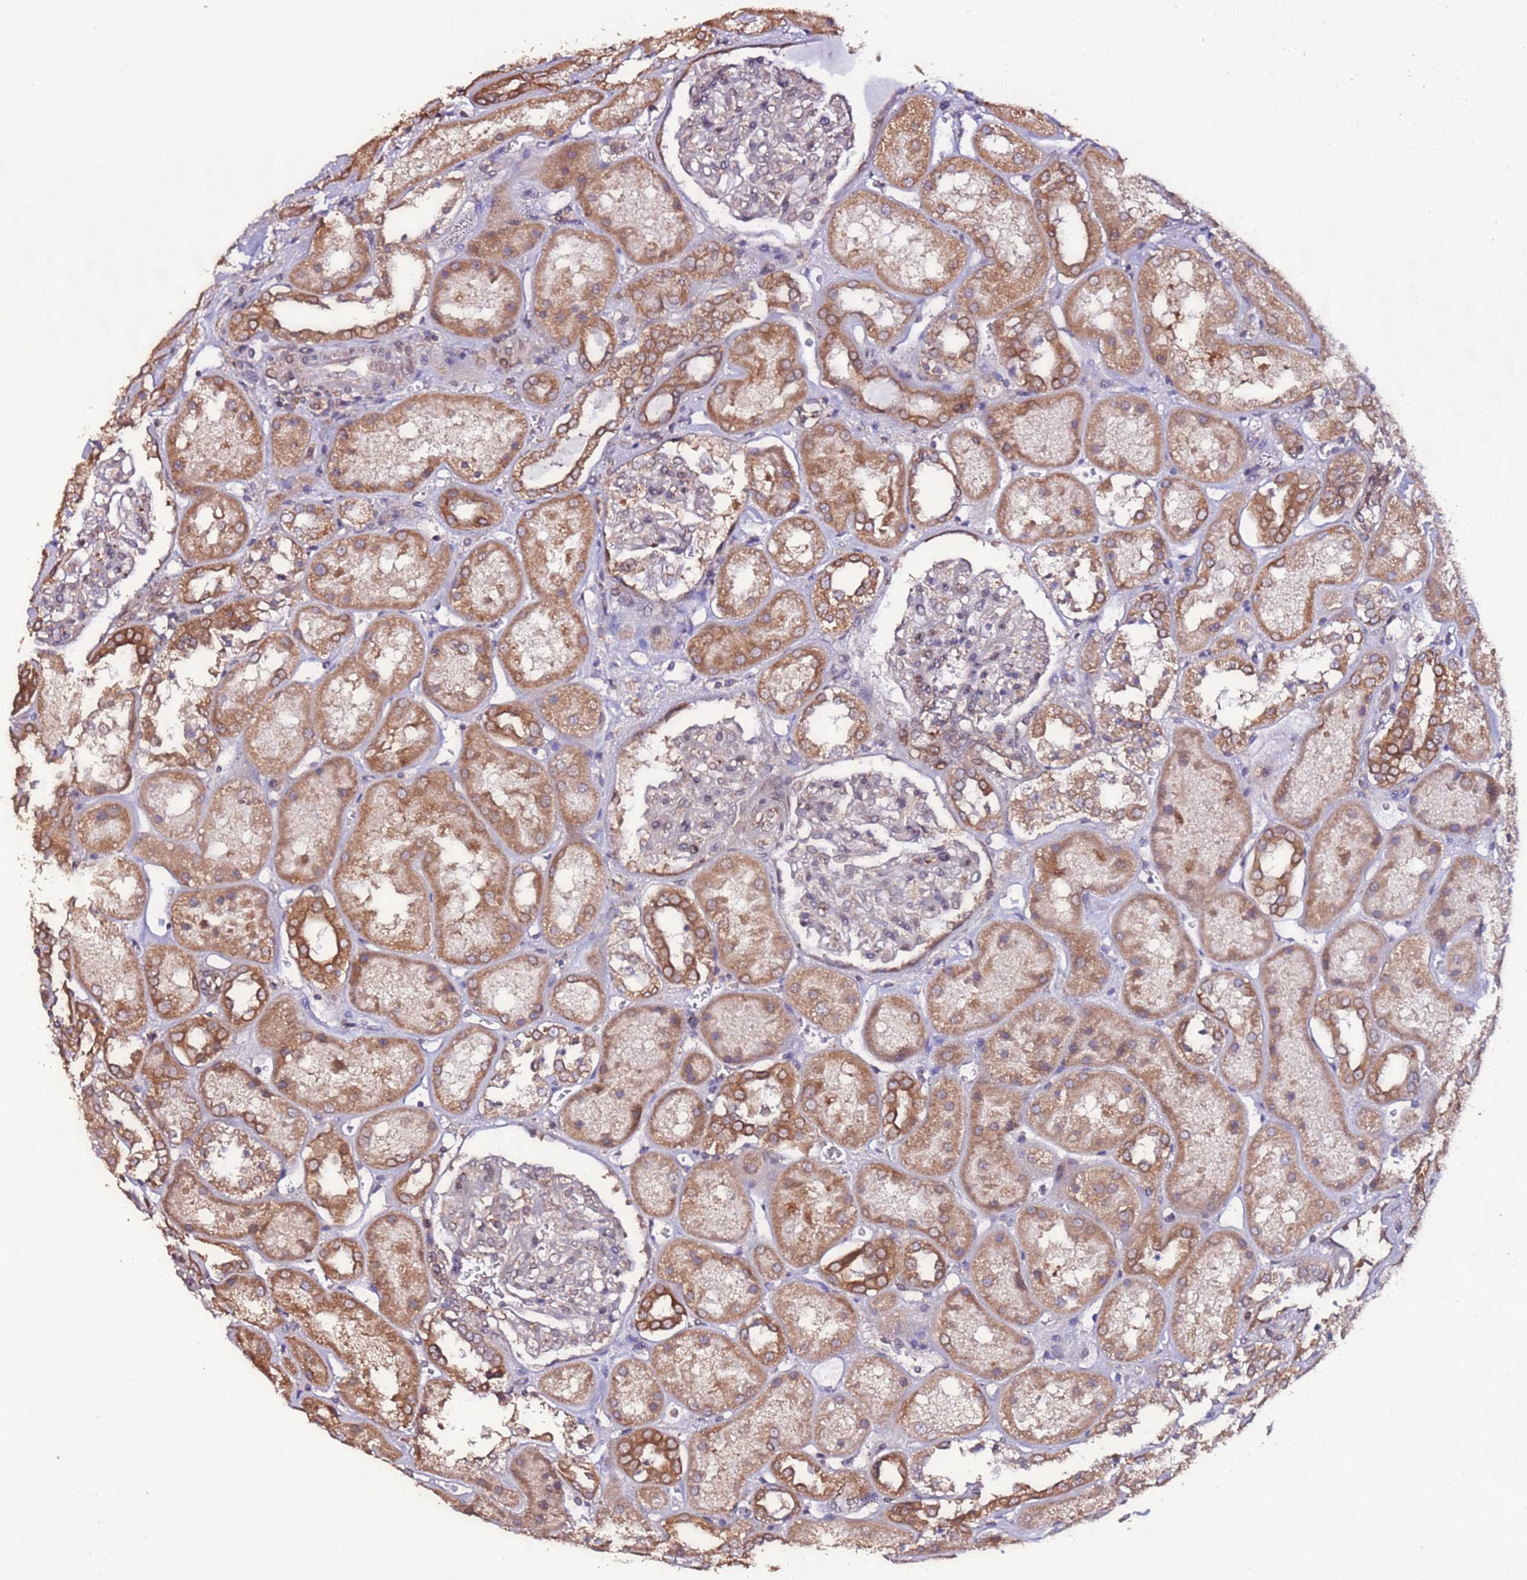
{"staining": {"intensity": "weak", "quantity": "<25%", "location": "cytoplasmic/membranous"}, "tissue": "kidney", "cell_type": "Cells in glomeruli", "image_type": "normal", "snomed": [{"axis": "morphology", "description": "Normal tissue, NOS"}, {"axis": "topography", "description": "Kidney"}], "caption": "The histopathology image shows no staining of cells in glomeruli in unremarkable kidney. (Brightfield microscopy of DAB IHC at high magnification).", "gene": "SLC41A3", "patient": {"sex": "male", "age": 70}}